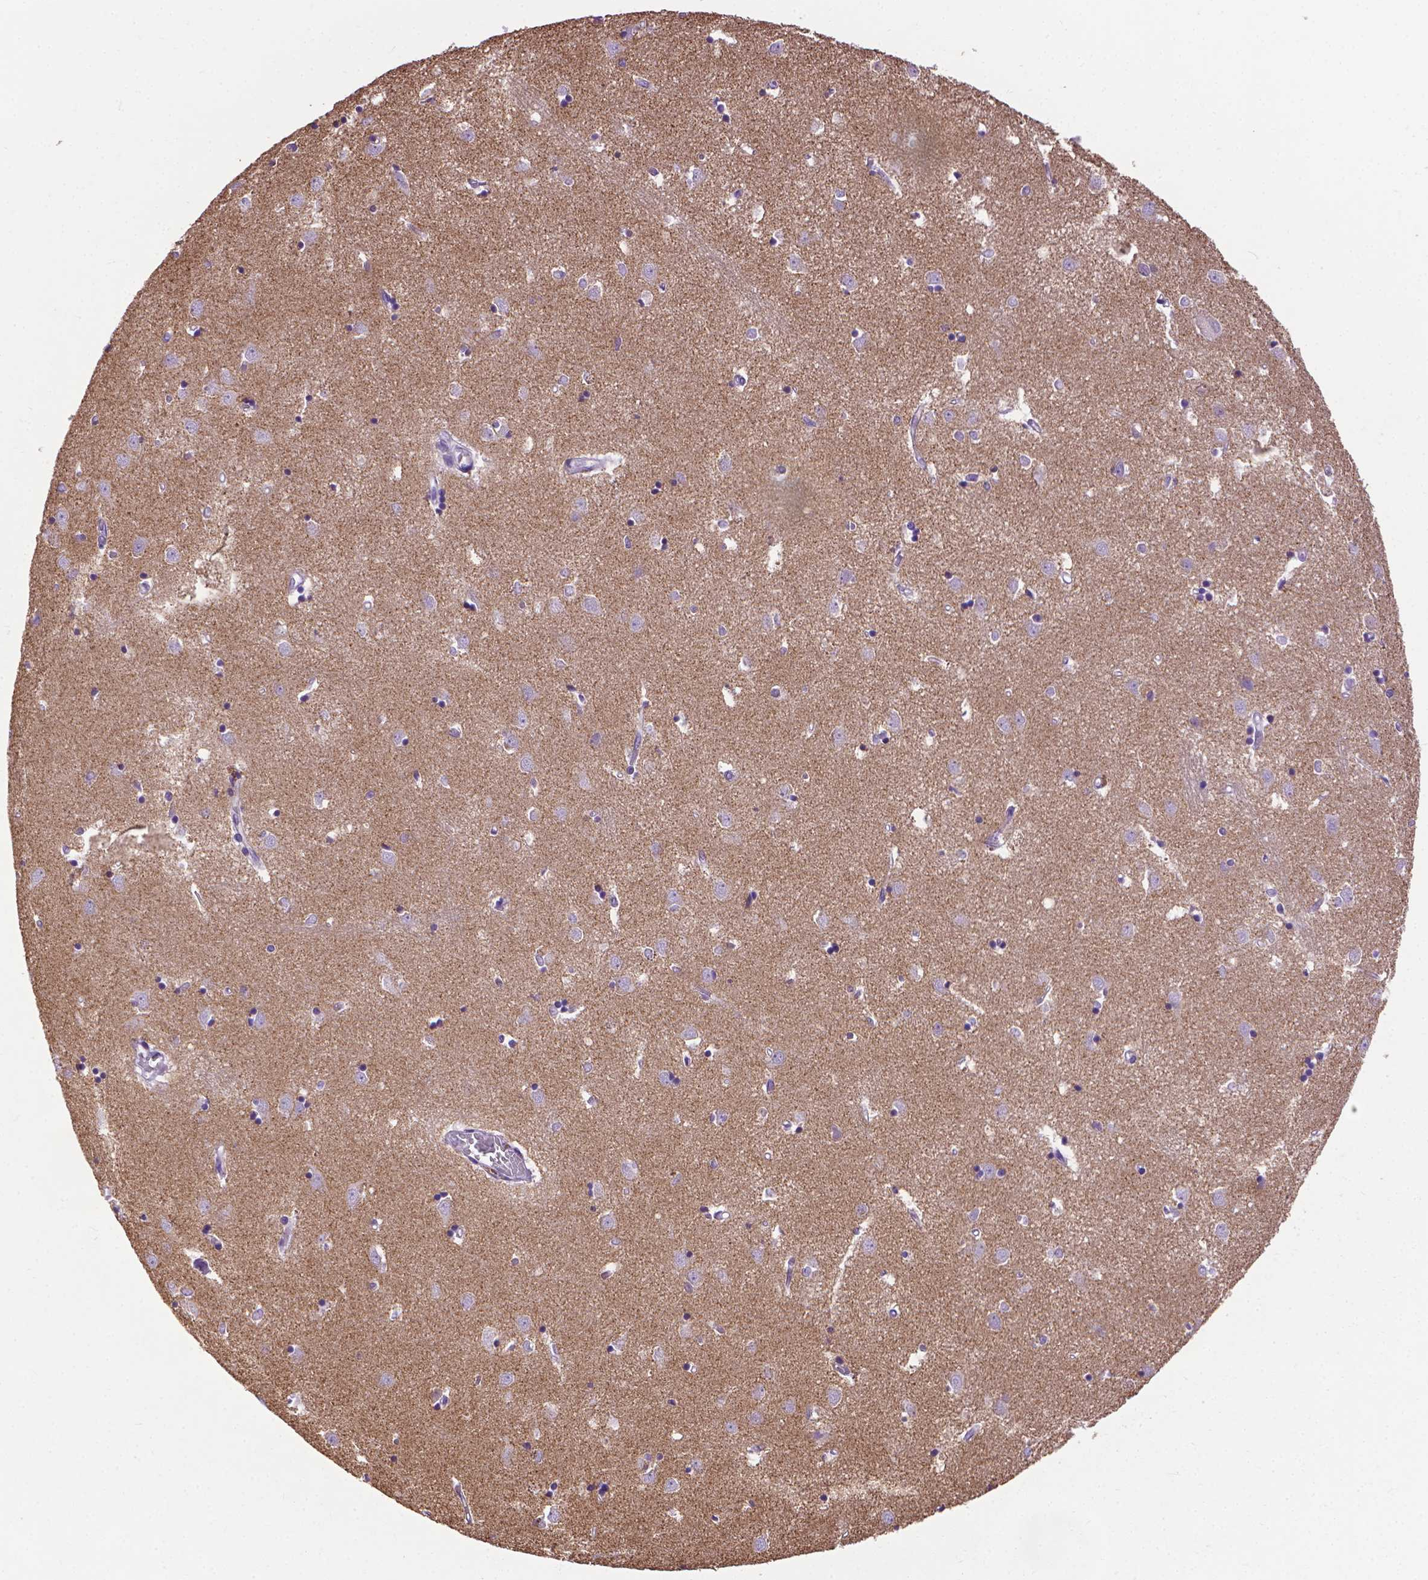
{"staining": {"intensity": "negative", "quantity": "none", "location": "none"}, "tissue": "caudate", "cell_type": "Glial cells", "image_type": "normal", "snomed": [{"axis": "morphology", "description": "Normal tissue, NOS"}, {"axis": "topography", "description": "Lateral ventricle wall"}], "caption": "Normal caudate was stained to show a protein in brown. There is no significant positivity in glial cells.", "gene": "SYN1", "patient": {"sex": "male", "age": 54}}